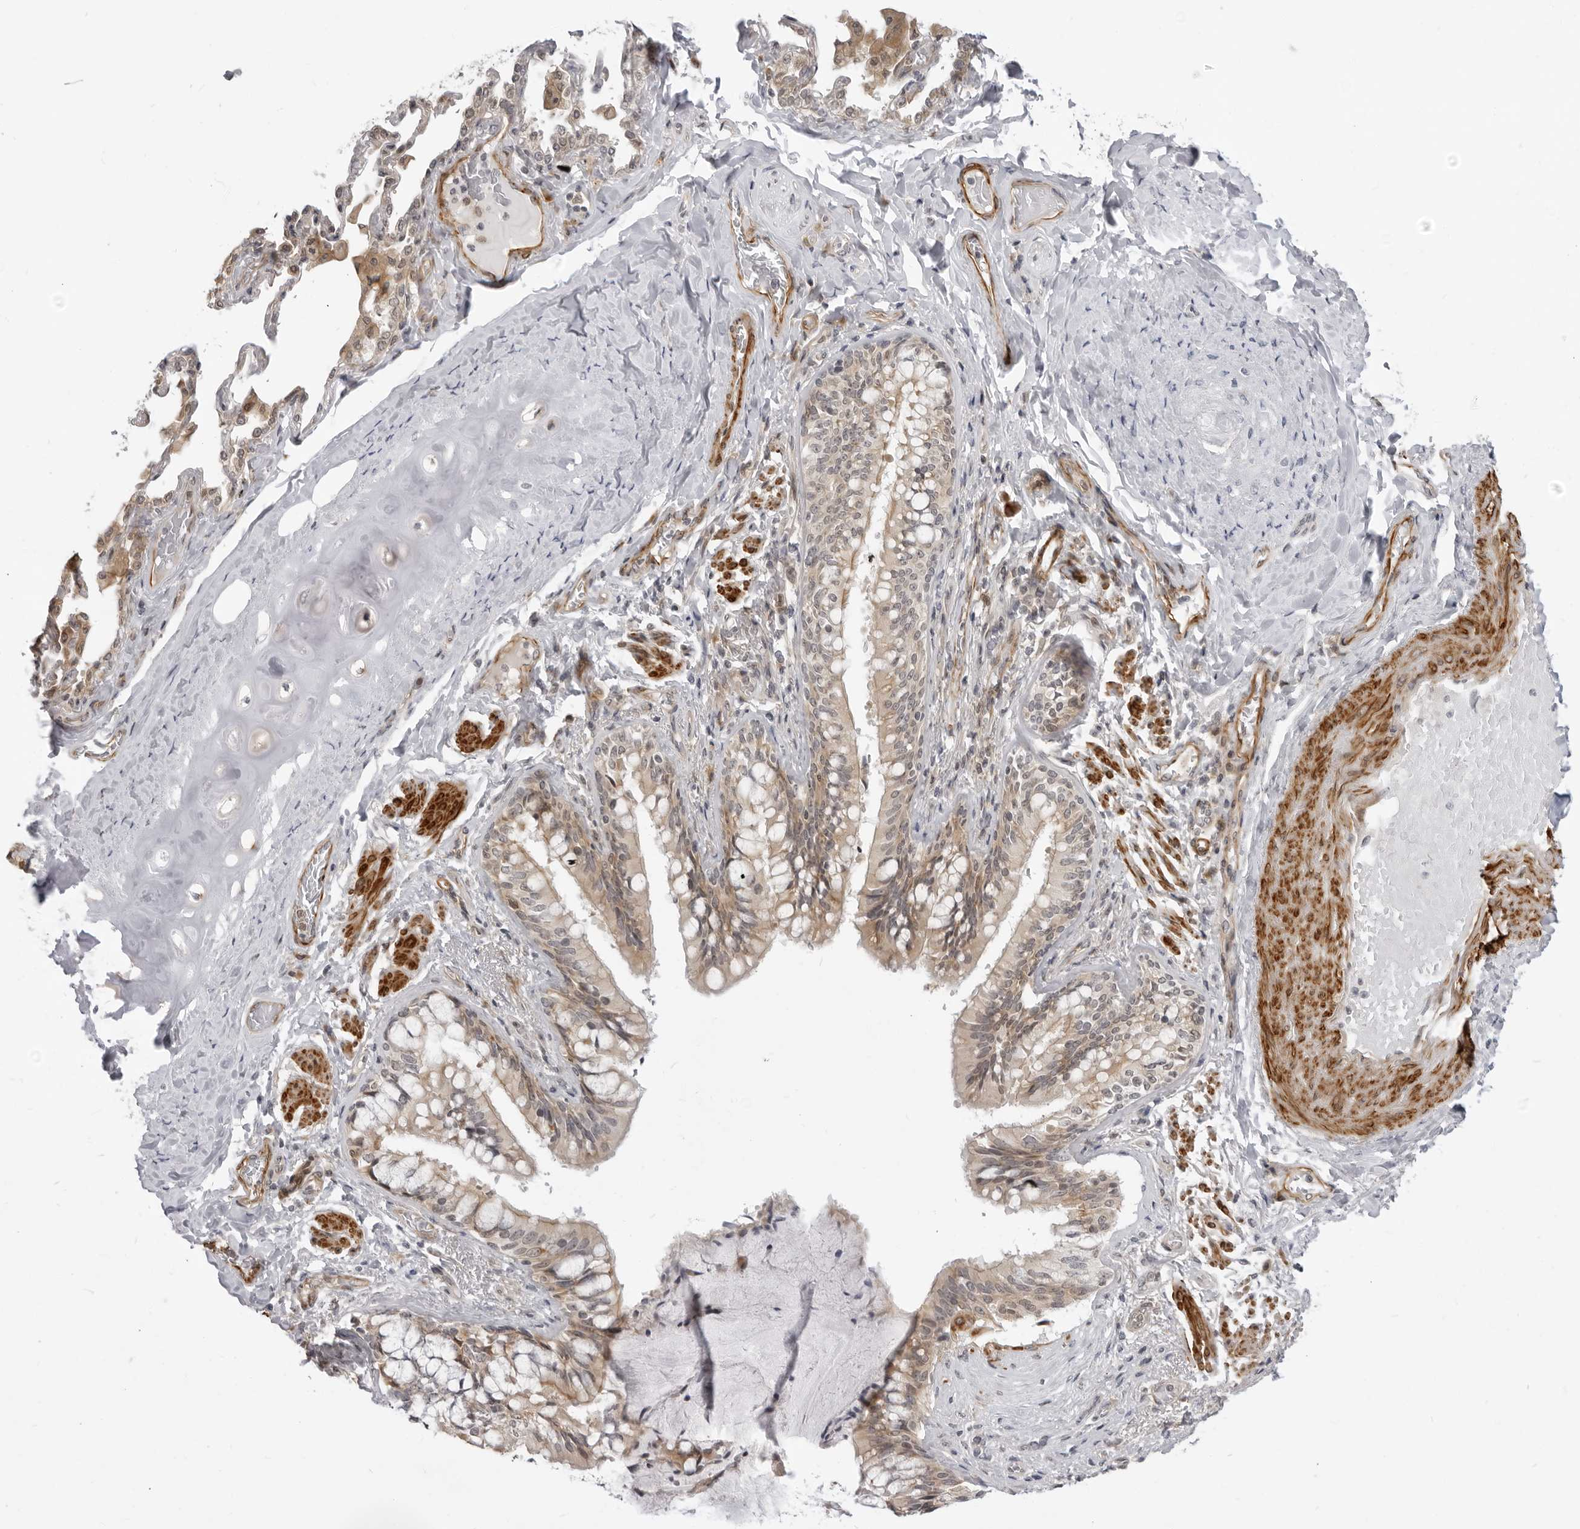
{"staining": {"intensity": "moderate", "quantity": ">75%", "location": "cytoplasmic/membranous"}, "tissue": "bronchus", "cell_type": "Respiratory epithelial cells", "image_type": "normal", "snomed": [{"axis": "morphology", "description": "Normal tissue, NOS"}, {"axis": "morphology", "description": "Inflammation, NOS"}, {"axis": "topography", "description": "Lung"}], "caption": "Immunohistochemical staining of benign human bronchus reveals medium levels of moderate cytoplasmic/membranous positivity in about >75% of respiratory epithelial cells. (DAB = brown stain, brightfield microscopy at high magnification).", "gene": "SRGAP2", "patient": {"sex": "female", "age": 46}}